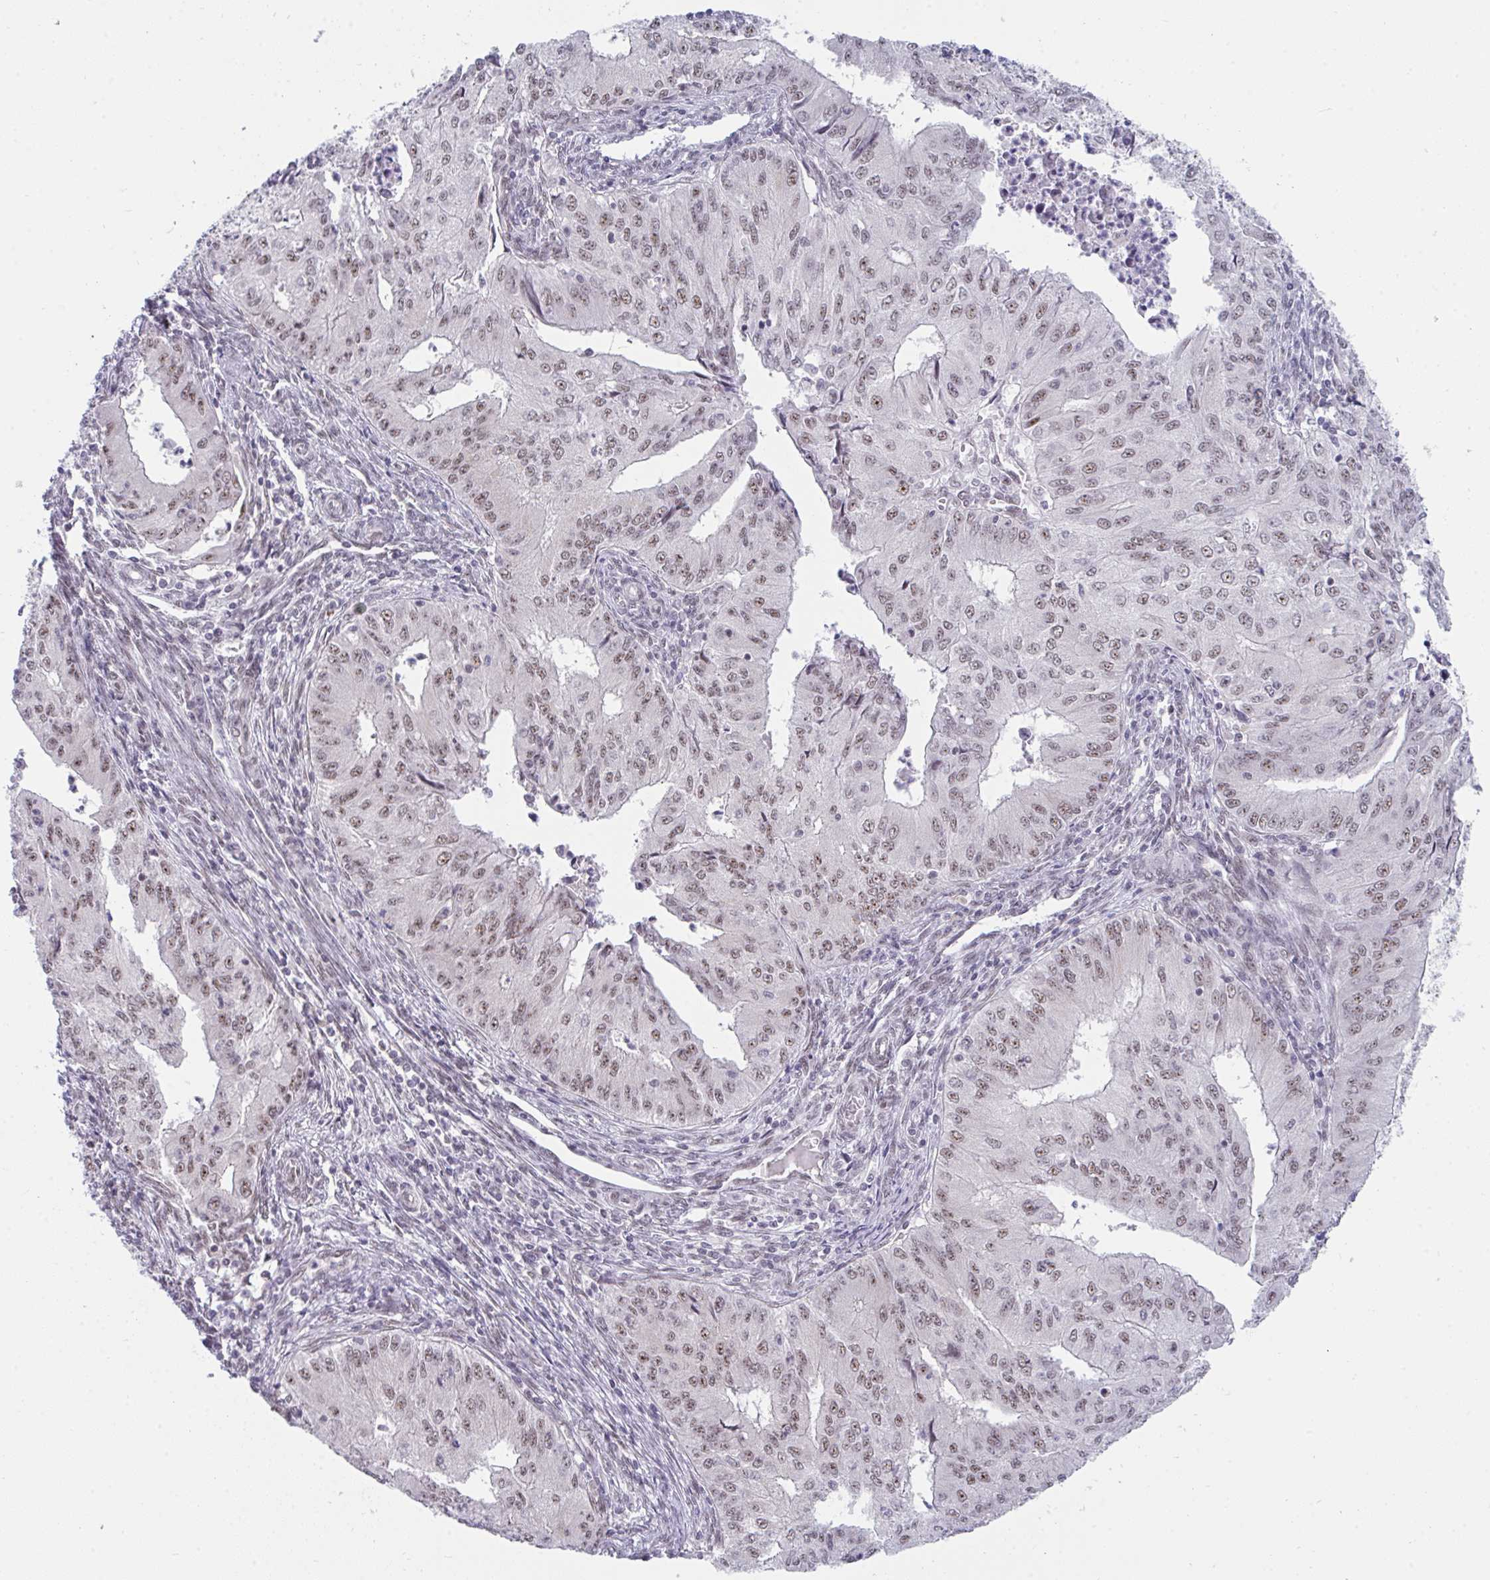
{"staining": {"intensity": "weak", "quantity": ">75%", "location": "nuclear"}, "tissue": "endometrial cancer", "cell_type": "Tumor cells", "image_type": "cancer", "snomed": [{"axis": "morphology", "description": "Adenocarcinoma, NOS"}, {"axis": "topography", "description": "Endometrium"}], "caption": "Immunohistochemistry of human endometrial cancer (adenocarcinoma) shows low levels of weak nuclear positivity in approximately >75% of tumor cells. The staining was performed using DAB, with brown indicating positive protein expression. Nuclei are stained blue with hematoxylin.", "gene": "PRR14", "patient": {"sex": "female", "age": 50}}